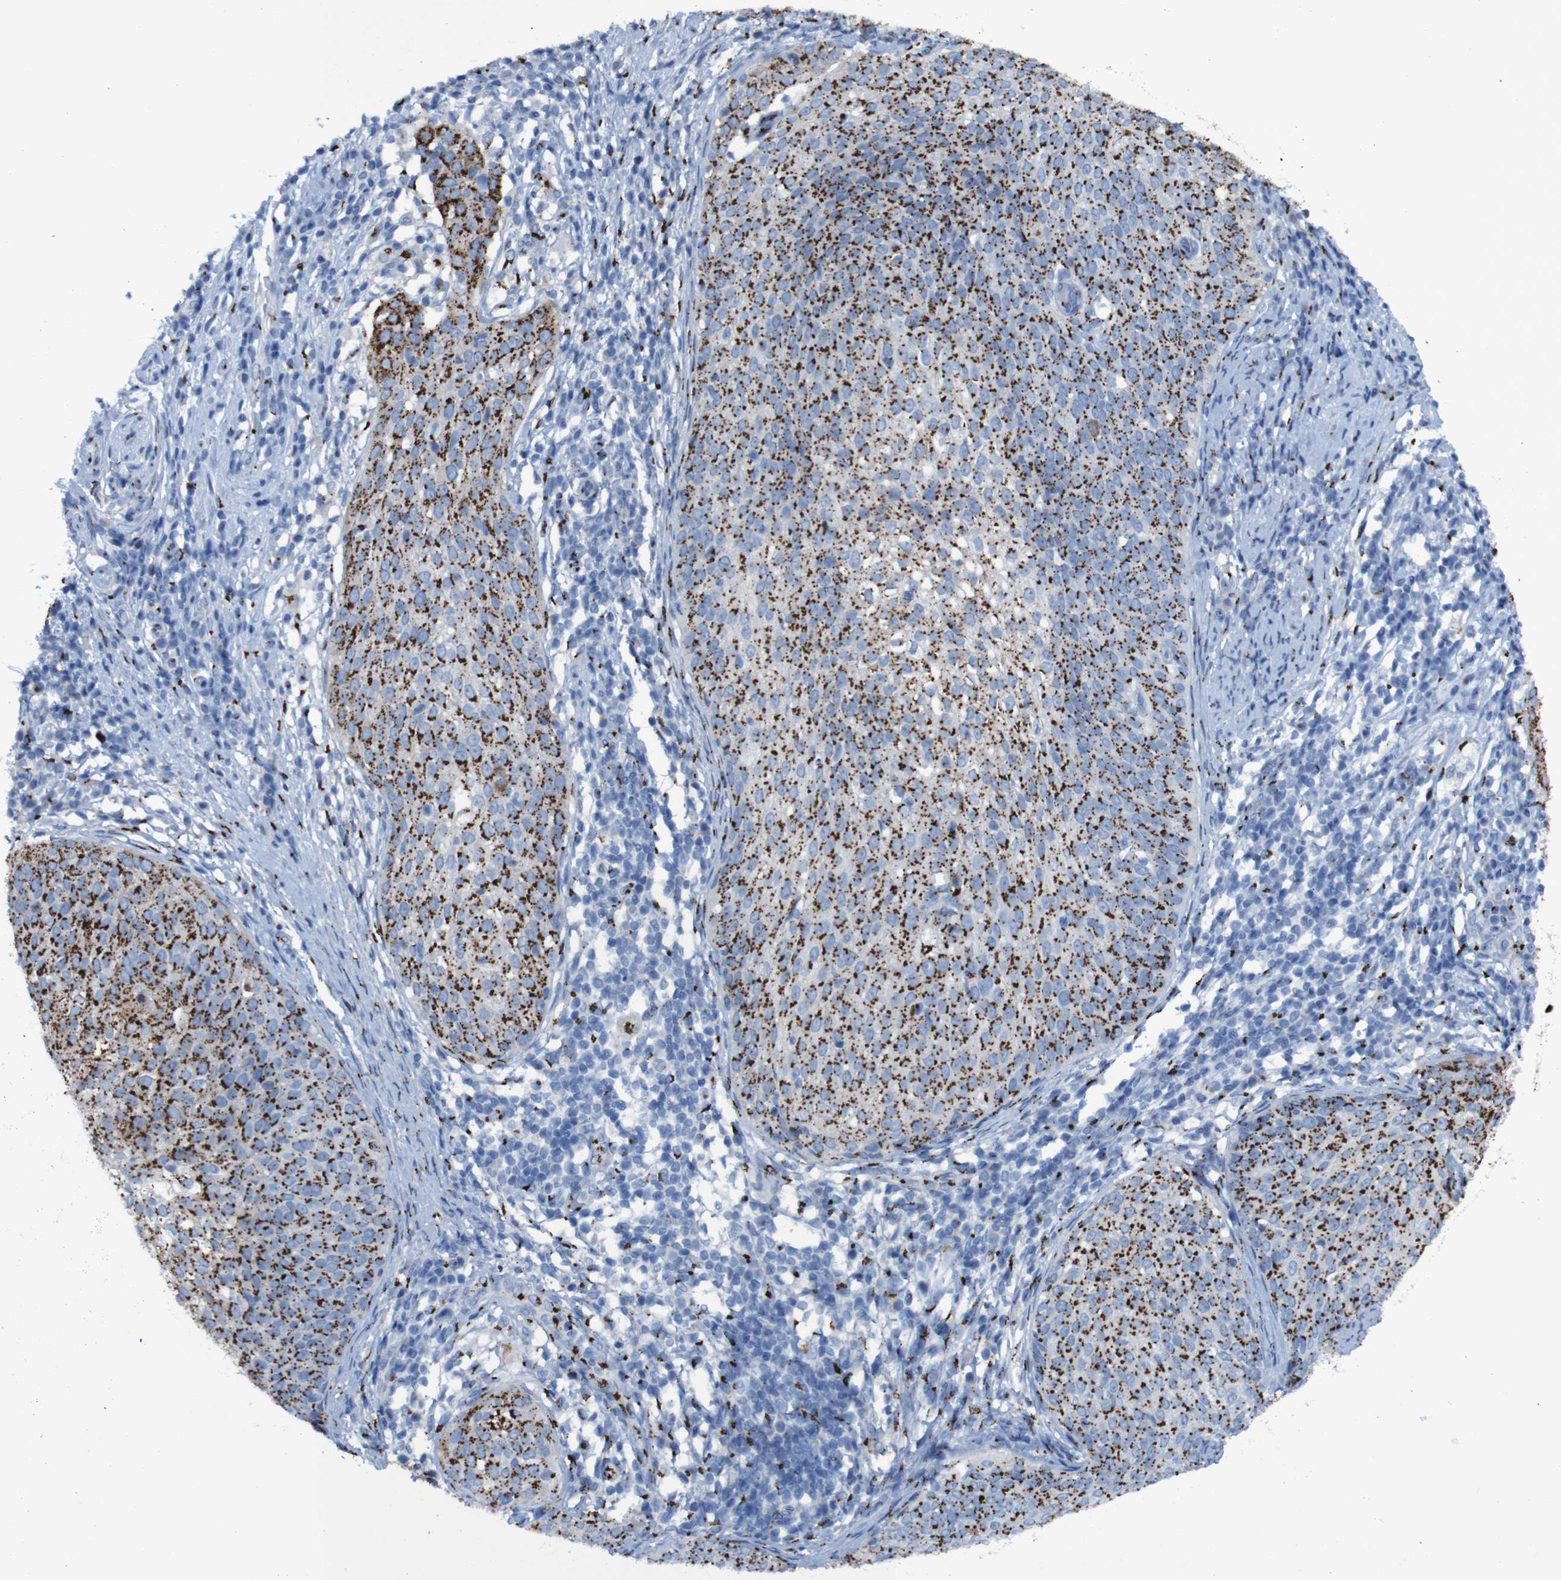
{"staining": {"intensity": "strong", "quantity": ">75%", "location": "cytoplasmic/membranous"}, "tissue": "cervical cancer", "cell_type": "Tumor cells", "image_type": "cancer", "snomed": [{"axis": "morphology", "description": "Squamous cell carcinoma, NOS"}, {"axis": "topography", "description": "Cervix"}], "caption": "IHC staining of cervical cancer (squamous cell carcinoma), which reveals high levels of strong cytoplasmic/membranous expression in approximately >75% of tumor cells indicating strong cytoplasmic/membranous protein expression. The staining was performed using DAB (3,3'-diaminobenzidine) (brown) for protein detection and nuclei were counterstained in hematoxylin (blue).", "gene": "GOLM1", "patient": {"sex": "female", "age": 51}}